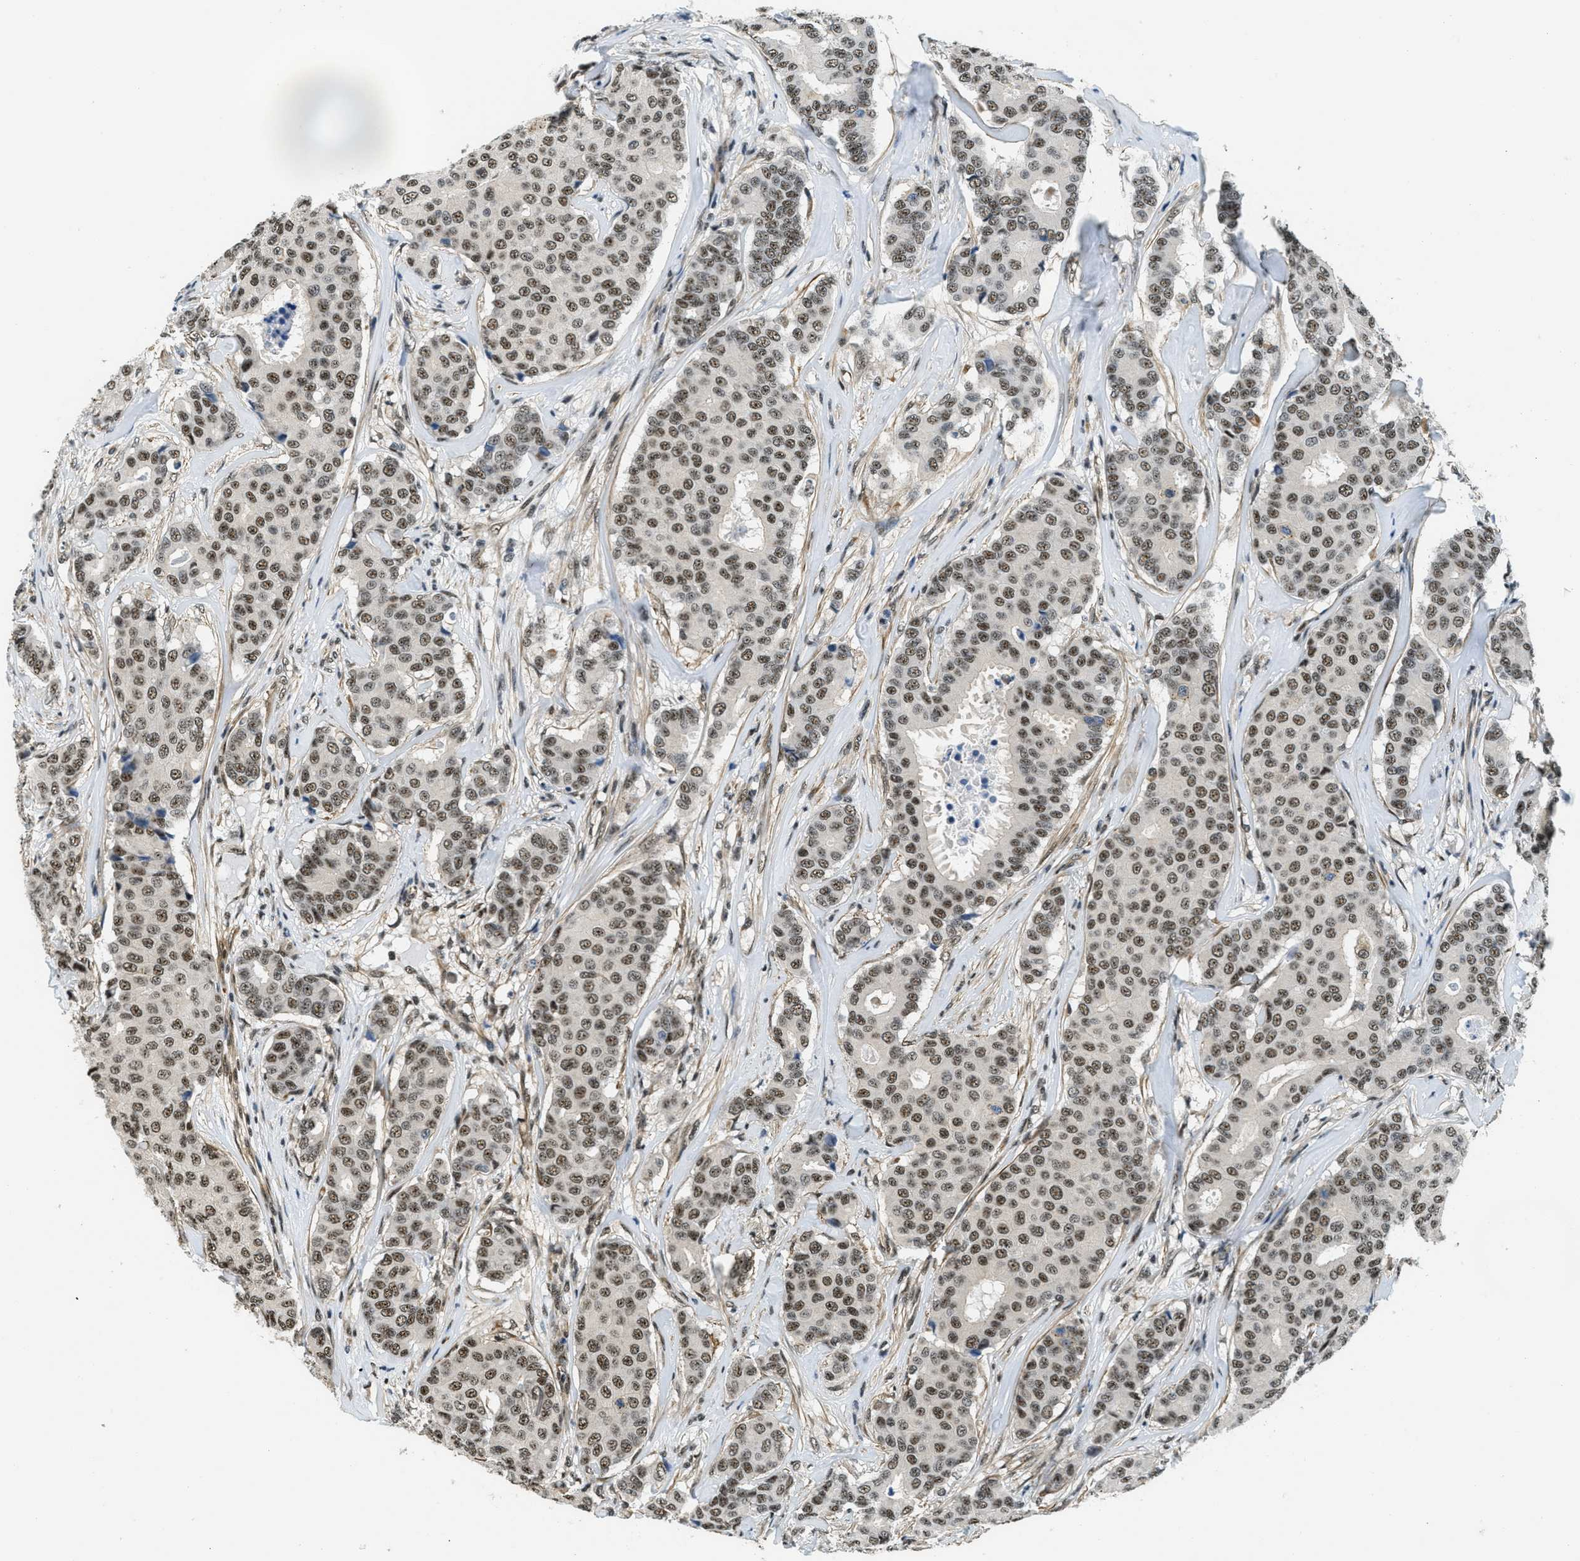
{"staining": {"intensity": "moderate", "quantity": ">75%", "location": "nuclear"}, "tissue": "breast cancer", "cell_type": "Tumor cells", "image_type": "cancer", "snomed": [{"axis": "morphology", "description": "Duct carcinoma"}, {"axis": "topography", "description": "Breast"}], "caption": "Tumor cells display medium levels of moderate nuclear staining in about >75% of cells in invasive ductal carcinoma (breast). (IHC, brightfield microscopy, high magnification).", "gene": "CFAP36", "patient": {"sex": "female", "age": 75}}